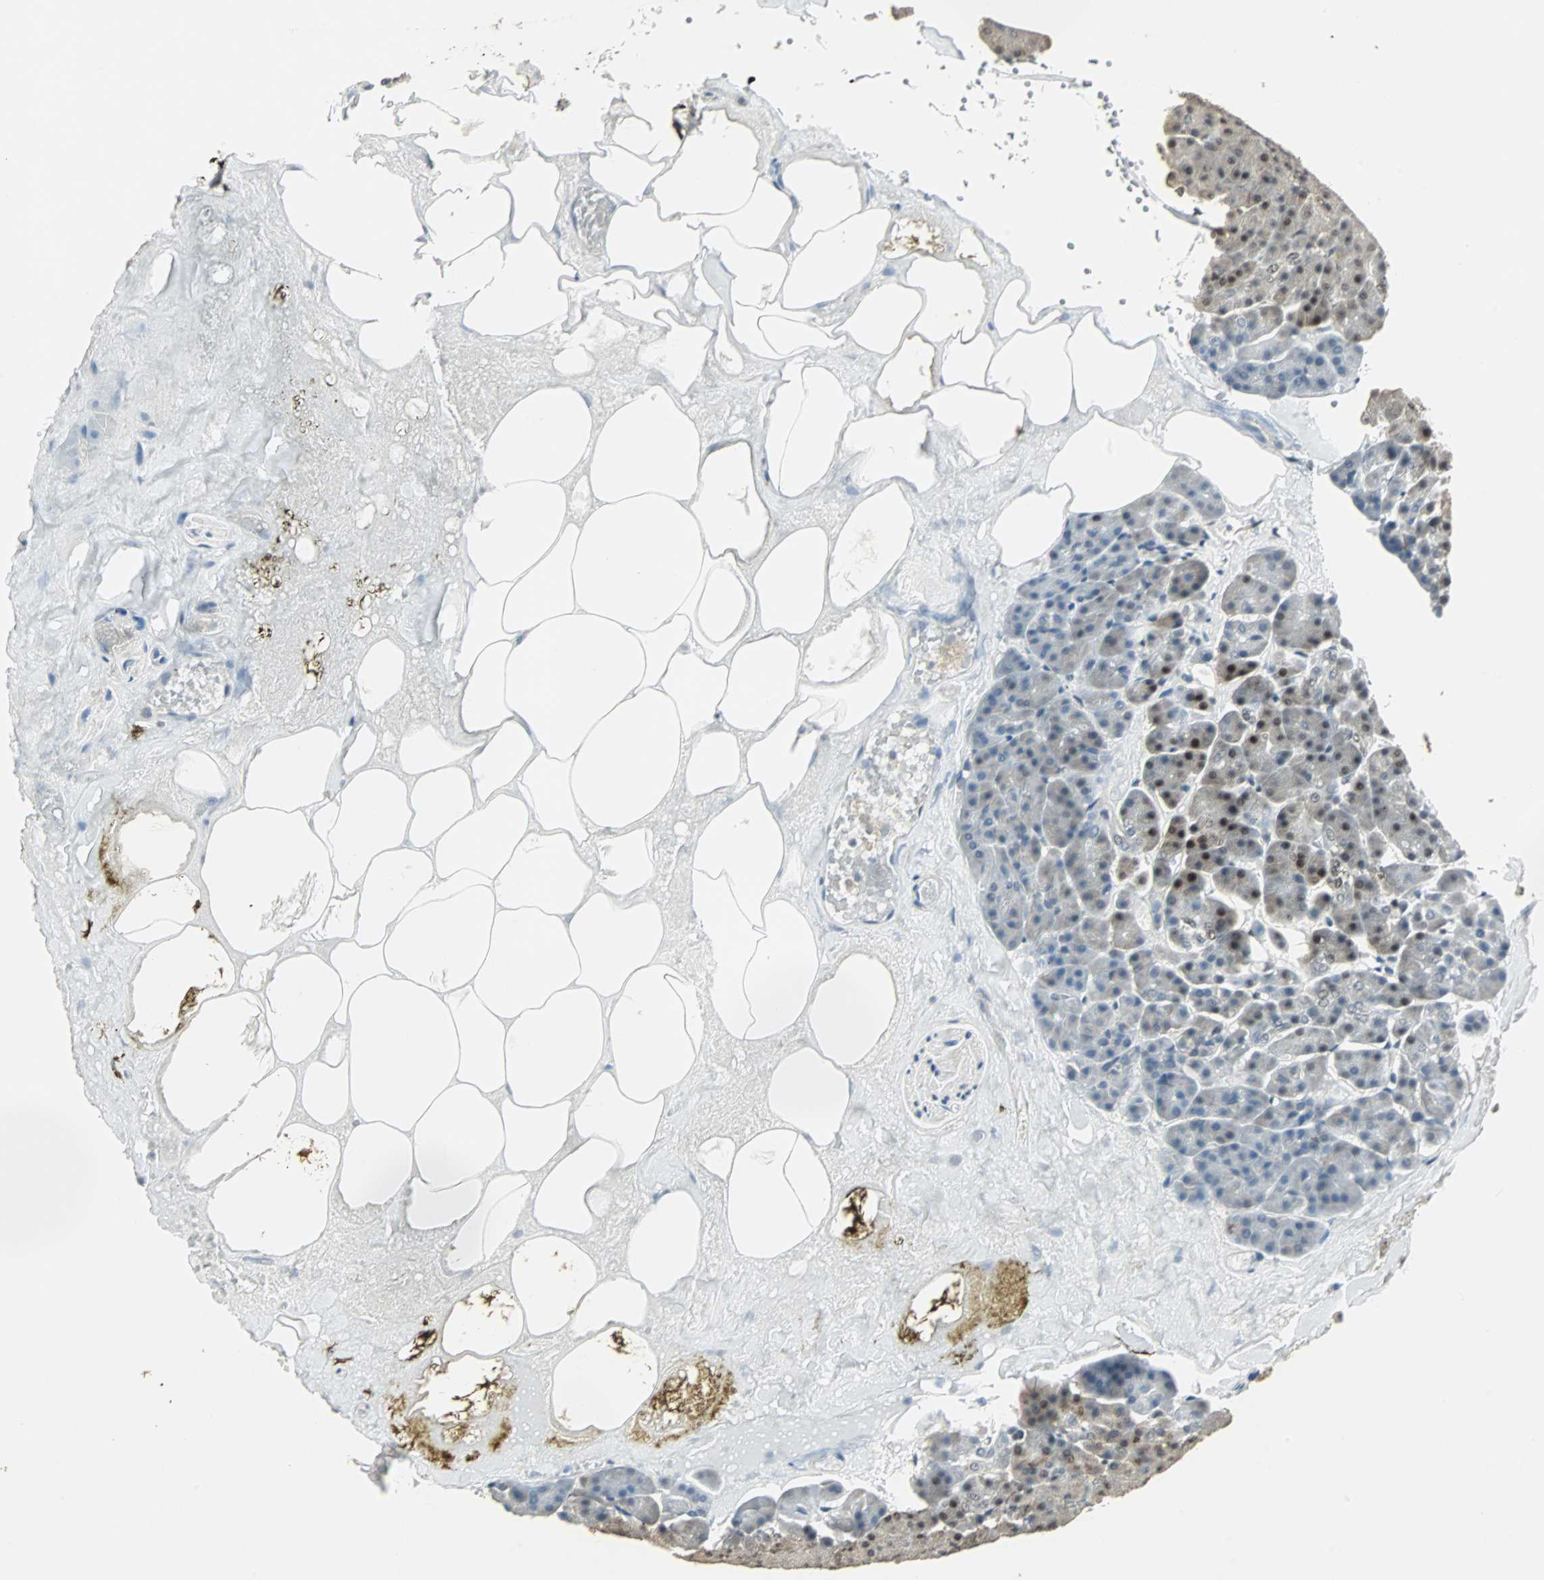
{"staining": {"intensity": "strong", "quantity": ">75%", "location": "nuclear"}, "tissue": "pancreas", "cell_type": "Exocrine glandular cells", "image_type": "normal", "snomed": [{"axis": "morphology", "description": "Normal tissue, NOS"}, {"axis": "topography", "description": "Pancreas"}], "caption": "Immunohistochemical staining of unremarkable human pancreas shows >75% levels of strong nuclear protein staining in approximately >75% of exocrine glandular cells. (DAB IHC with brightfield microscopy, high magnification).", "gene": "MED4", "patient": {"sex": "female", "age": 35}}